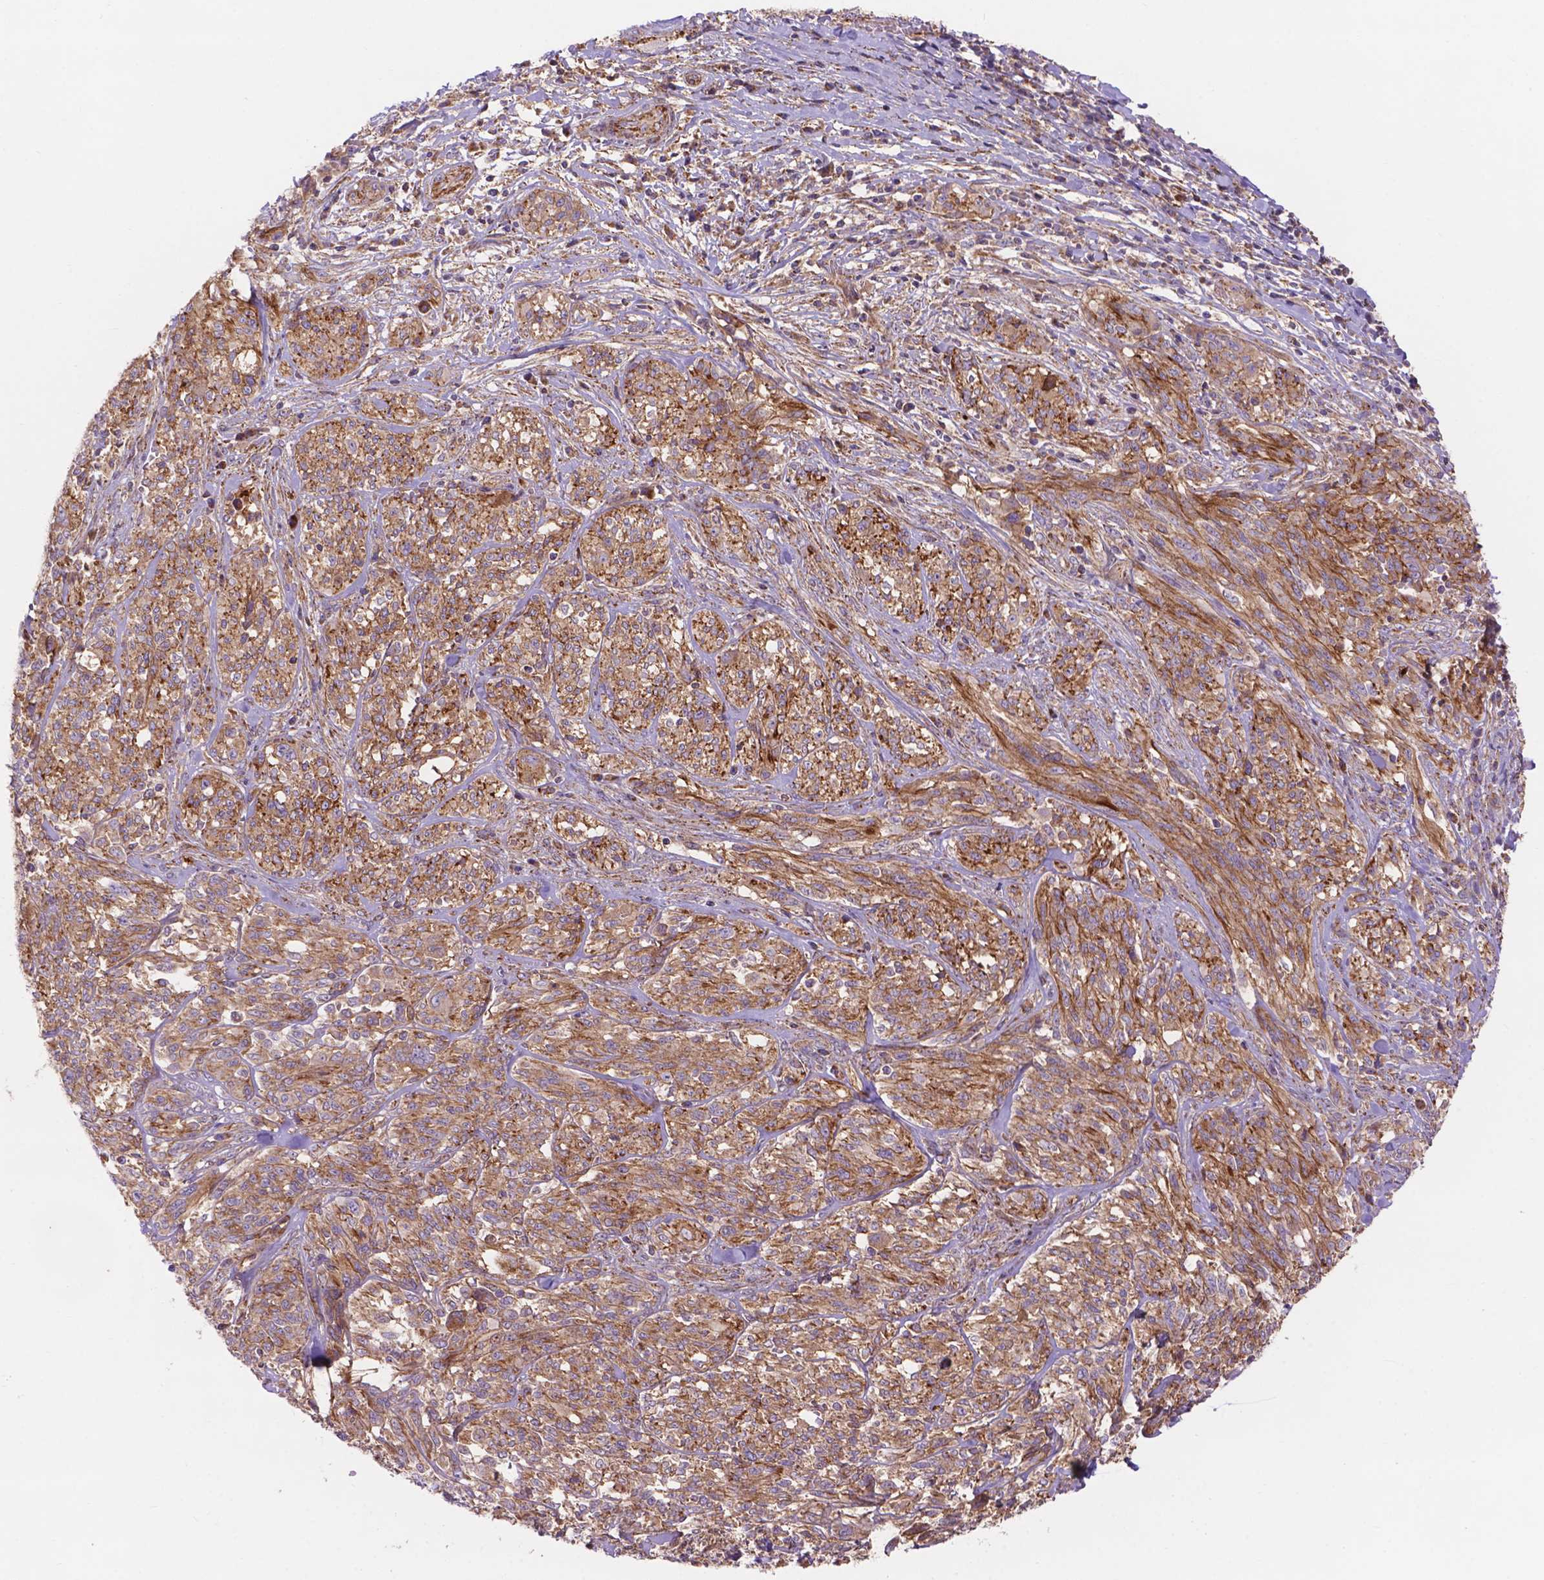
{"staining": {"intensity": "moderate", "quantity": ">75%", "location": "cytoplasmic/membranous"}, "tissue": "melanoma", "cell_type": "Tumor cells", "image_type": "cancer", "snomed": [{"axis": "morphology", "description": "Malignant melanoma, NOS"}, {"axis": "topography", "description": "Skin"}], "caption": "Melanoma stained for a protein demonstrates moderate cytoplasmic/membranous positivity in tumor cells.", "gene": "AK3", "patient": {"sex": "female", "age": 91}}